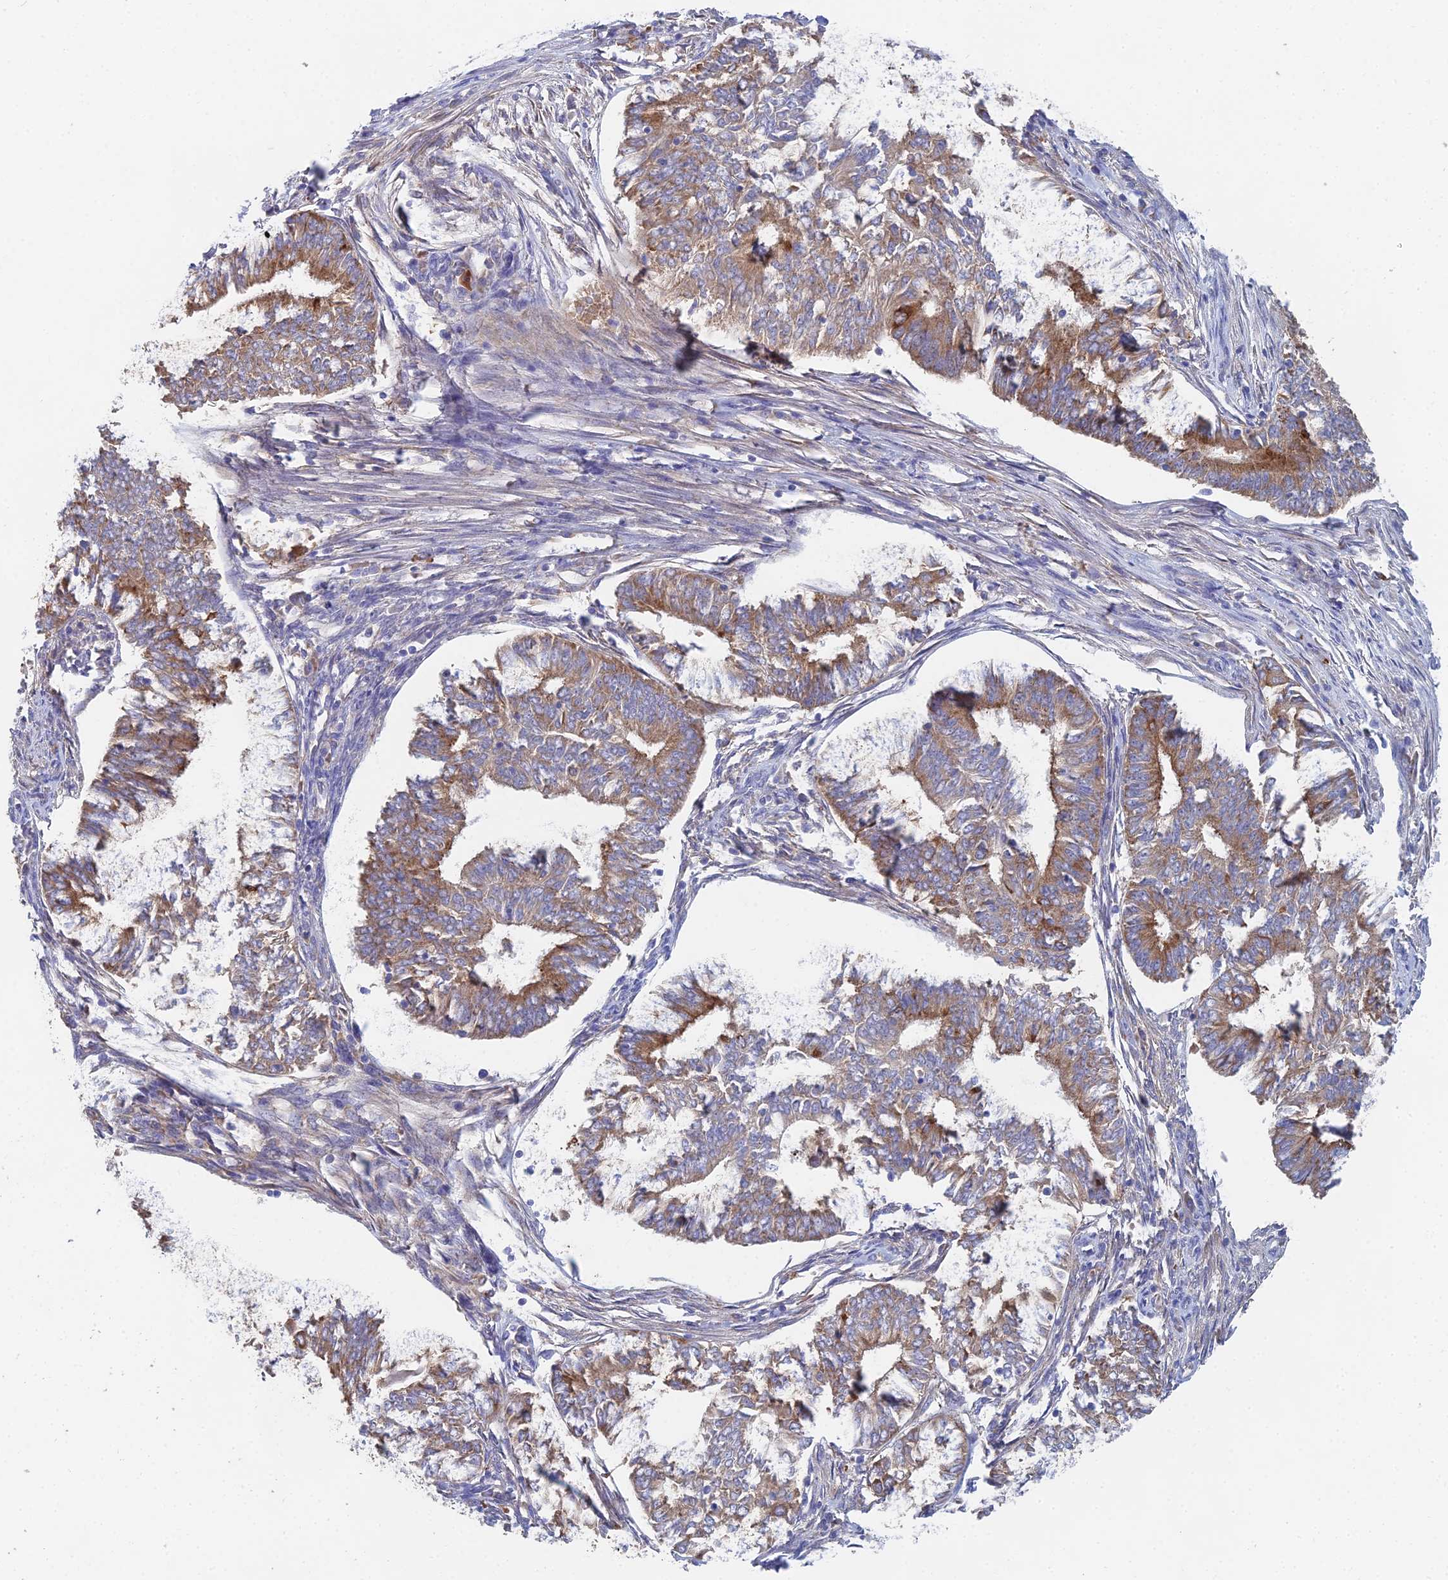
{"staining": {"intensity": "moderate", "quantity": "25%-75%", "location": "cytoplasmic/membranous"}, "tissue": "endometrial cancer", "cell_type": "Tumor cells", "image_type": "cancer", "snomed": [{"axis": "morphology", "description": "Adenocarcinoma, NOS"}, {"axis": "topography", "description": "Endometrium"}], "caption": "Approximately 25%-75% of tumor cells in human adenocarcinoma (endometrial) display moderate cytoplasmic/membranous protein positivity as visualized by brown immunohistochemical staining.", "gene": "ELOF1", "patient": {"sex": "female", "age": 62}}